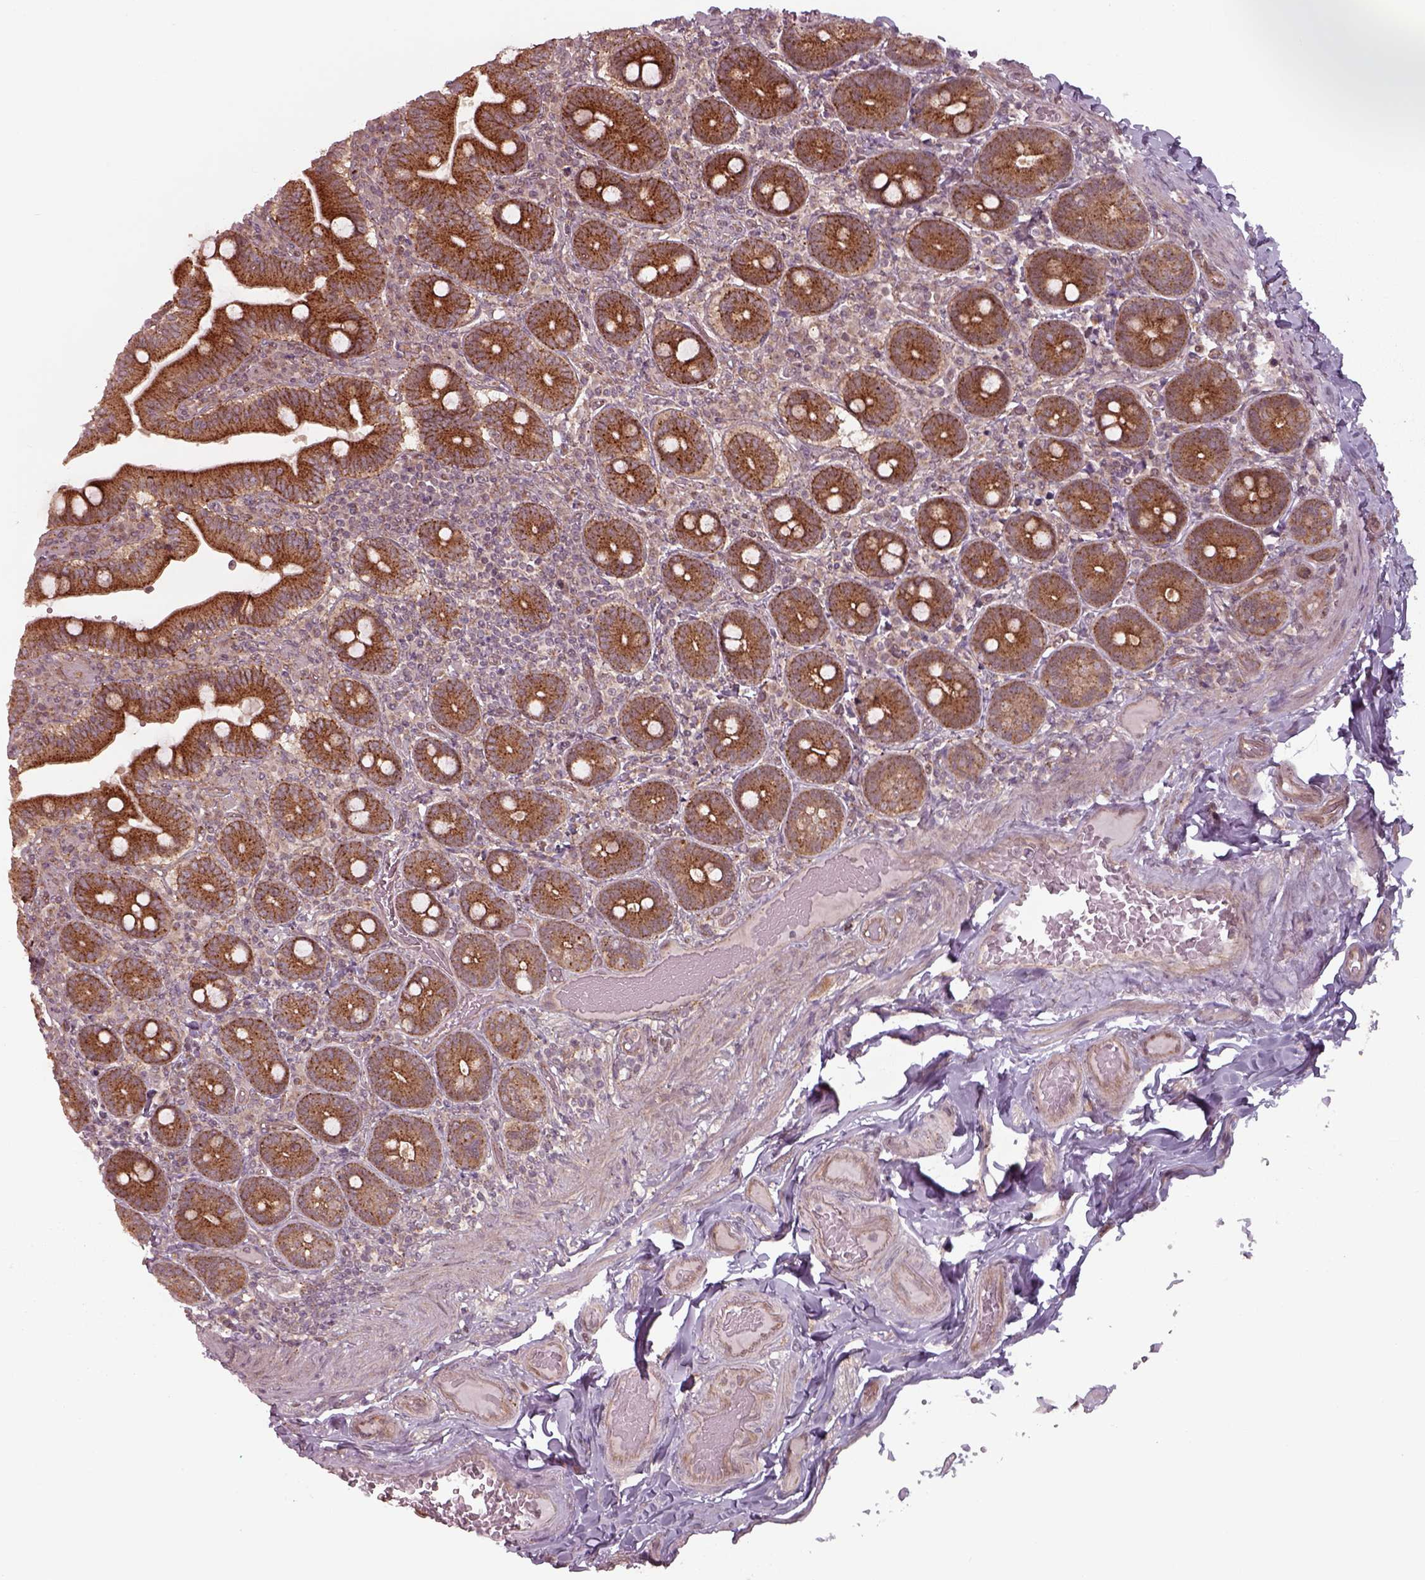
{"staining": {"intensity": "strong", "quantity": ">75%", "location": "cytoplasmic/membranous"}, "tissue": "duodenum", "cell_type": "Glandular cells", "image_type": "normal", "snomed": [{"axis": "morphology", "description": "Normal tissue, NOS"}, {"axis": "topography", "description": "Duodenum"}], "caption": "Immunohistochemistry (DAB (3,3'-diaminobenzidine)) staining of normal human duodenum exhibits strong cytoplasmic/membranous protein staining in about >75% of glandular cells.", "gene": "CHMP3", "patient": {"sex": "female", "age": 62}}